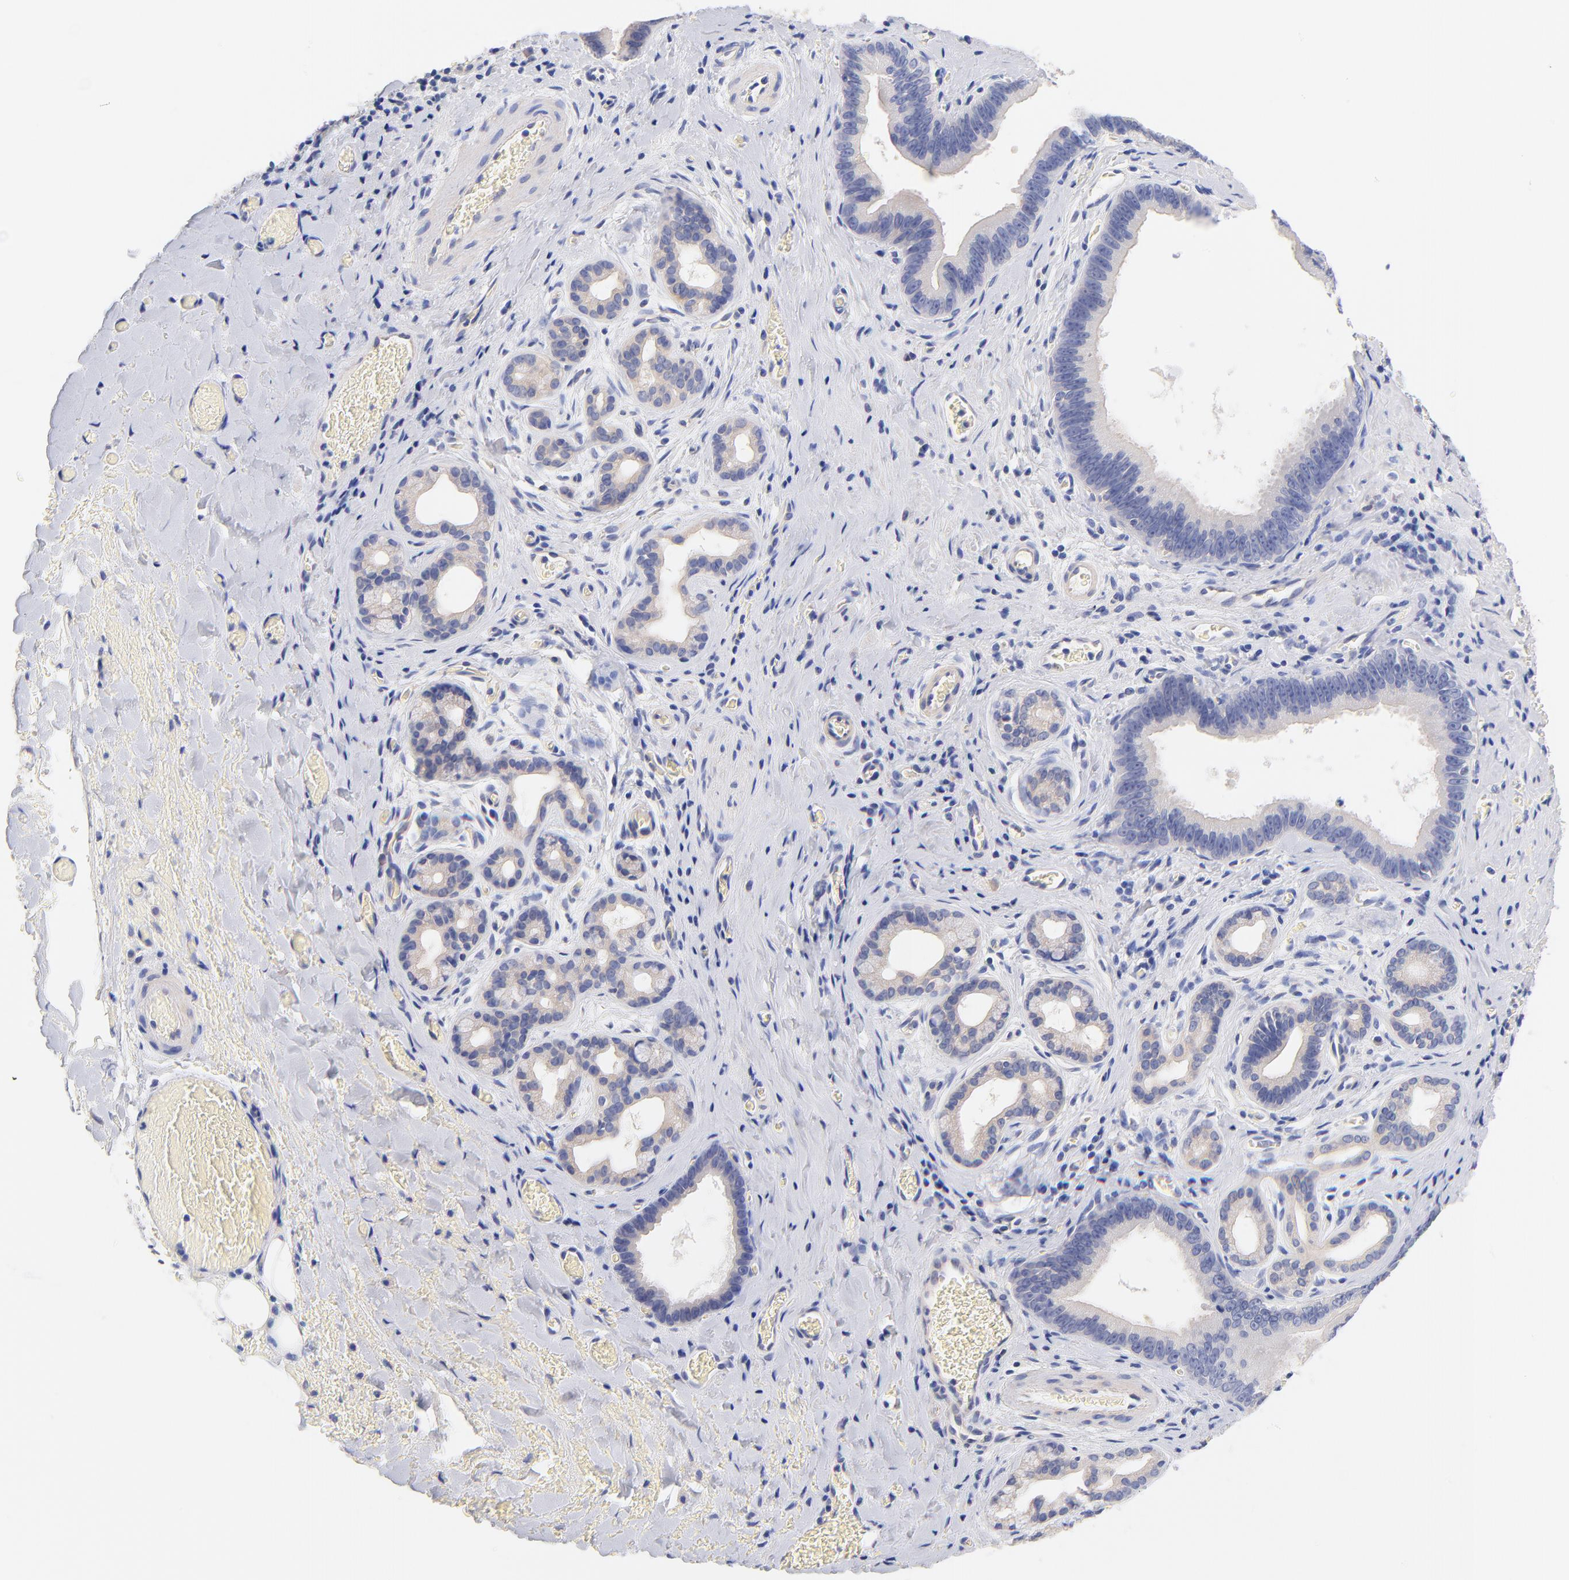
{"staining": {"intensity": "weak", "quantity": ">75%", "location": "cytoplasmic/membranous"}, "tissue": "liver cancer", "cell_type": "Tumor cells", "image_type": "cancer", "snomed": [{"axis": "morphology", "description": "Cholangiocarcinoma"}, {"axis": "topography", "description": "Liver"}], "caption": "This histopathology image demonstrates IHC staining of liver cancer (cholangiocarcinoma), with low weak cytoplasmic/membranous positivity in approximately >75% of tumor cells.", "gene": "TNFRSF13C", "patient": {"sex": "female", "age": 55}}